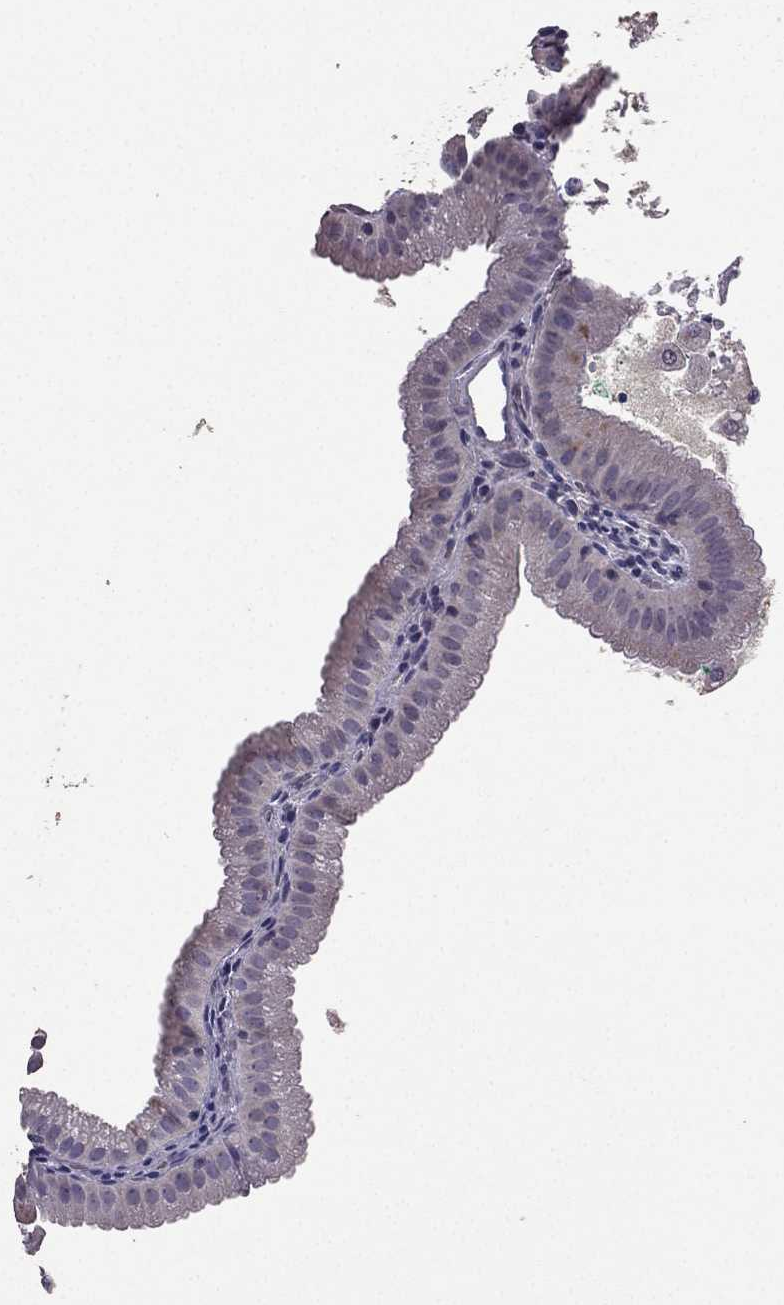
{"staining": {"intensity": "negative", "quantity": "none", "location": "none"}, "tissue": "gallbladder", "cell_type": "Glandular cells", "image_type": "normal", "snomed": [{"axis": "morphology", "description": "Normal tissue, NOS"}, {"axis": "topography", "description": "Gallbladder"}], "caption": "Protein analysis of unremarkable gallbladder reveals no significant staining in glandular cells.", "gene": "RFLNB", "patient": {"sex": "male", "age": 67}}